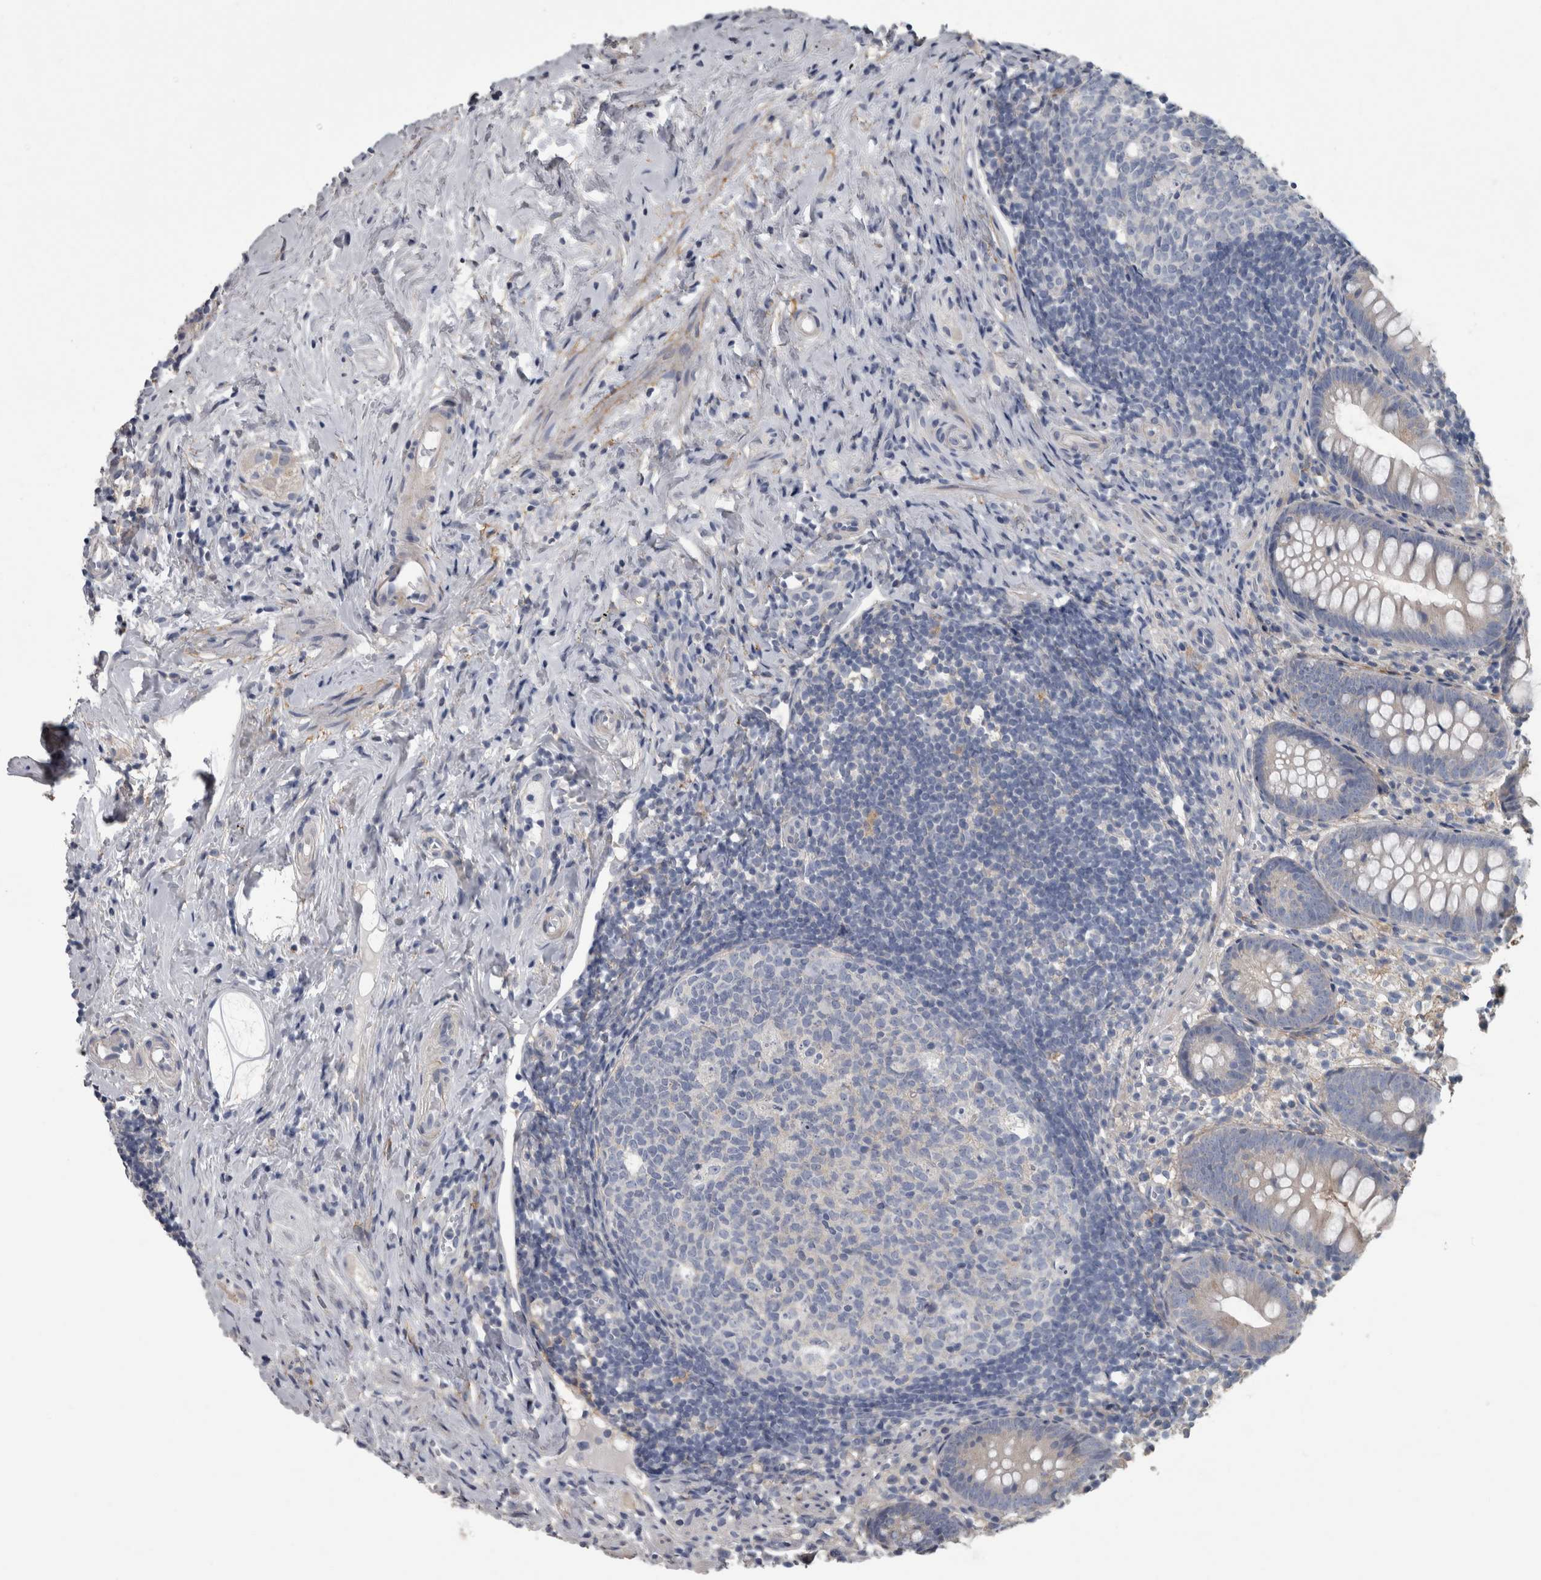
{"staining": {"intensity": "negative", "quantity": "none", "location": "none"}, "tissue": "appendix", "cell_type": "Glandular cells", "image_type": "normal", "snomed": [{"axis": "morphology", "description": "Normal tissue, NOS"}, {"axis": "topography", "description": "Appendix"}], "caption": "Immunohistochemistry of normal human appendix exhibits no staining in glandular cells.", "gene": "EFEMP2", "patient": {"sex": "female", "age": 20}}